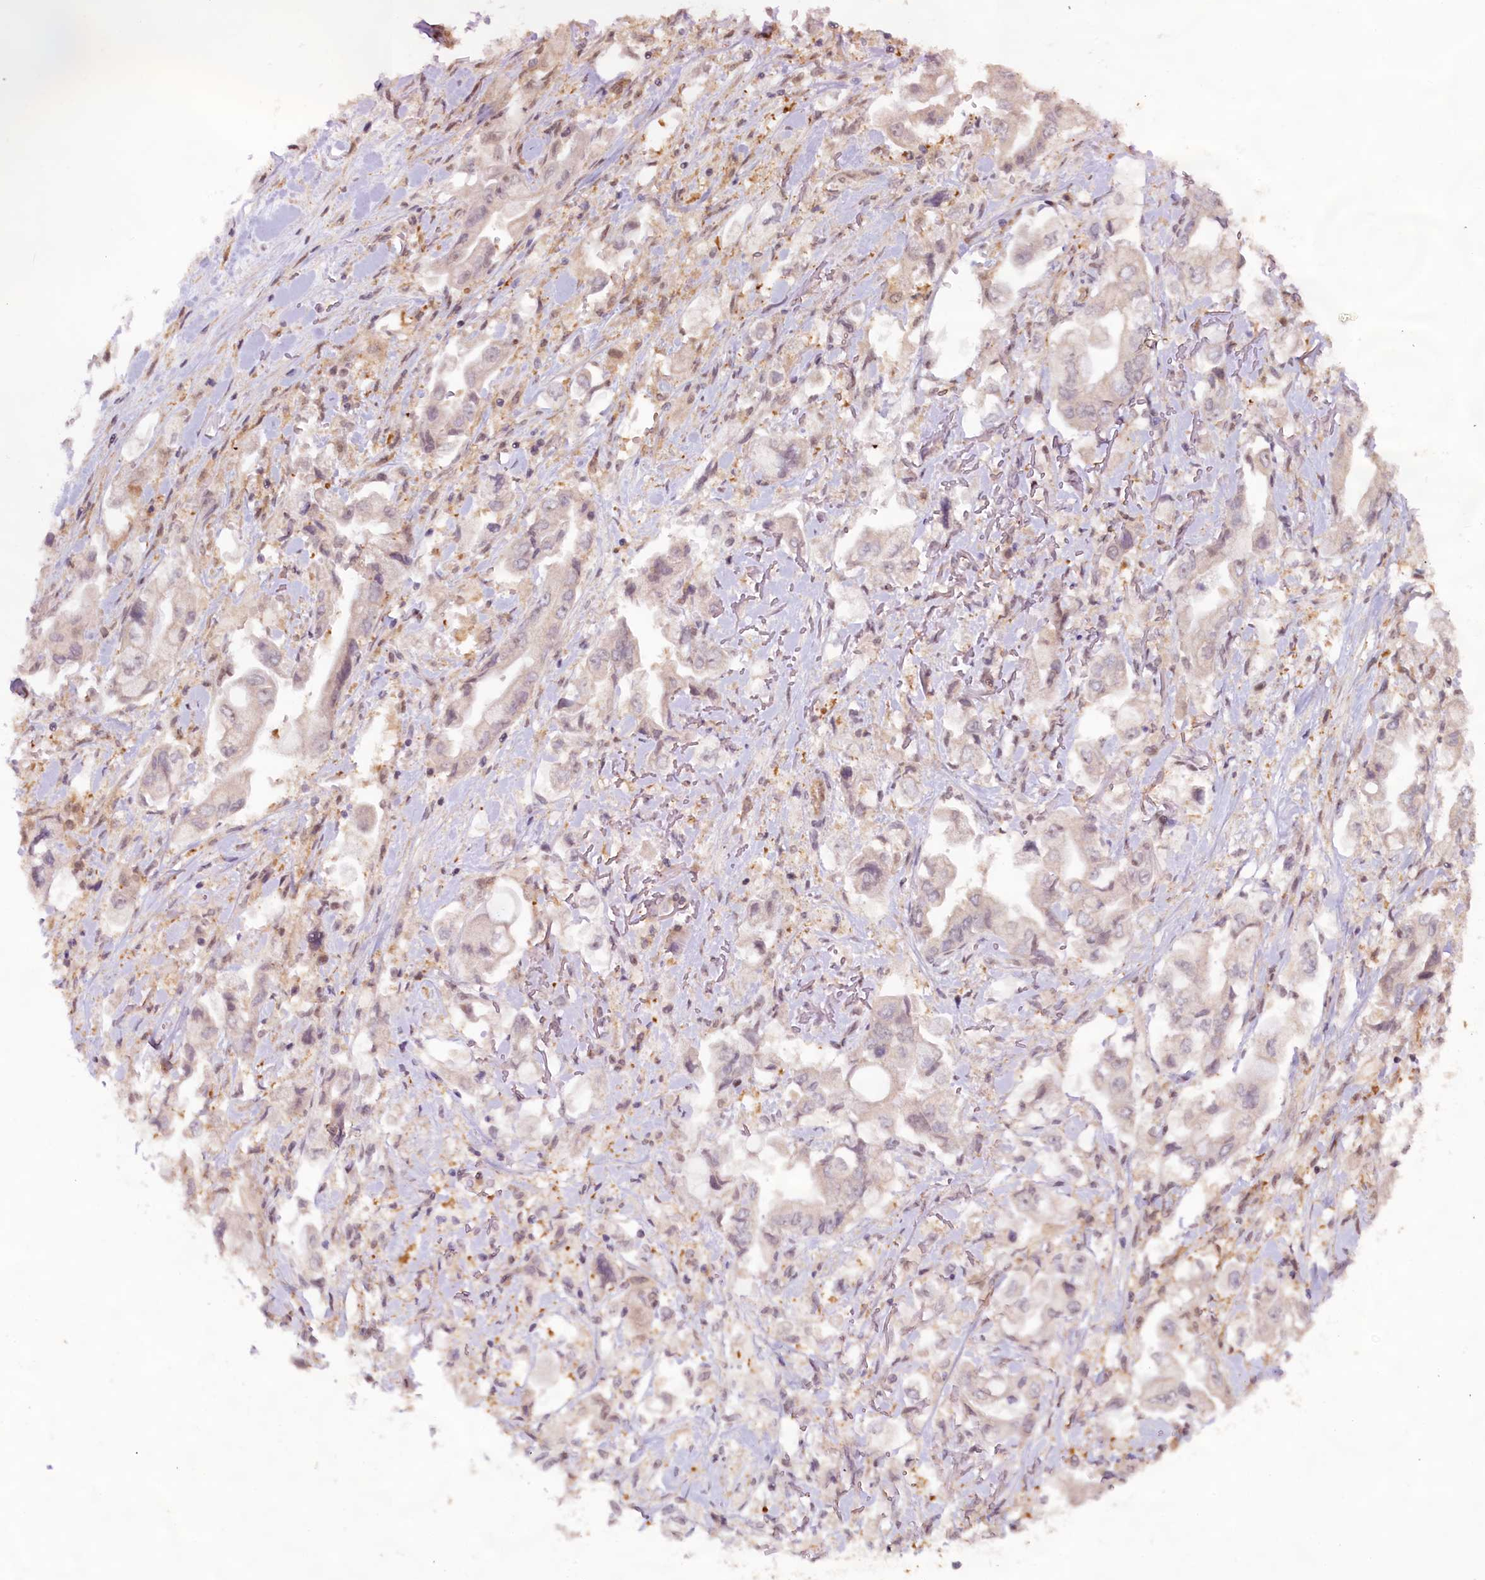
{"staining": {"intensity": "weak", "quantity": "<25%", "location": "nuclear"}, "tissue": "stomach cancer", "cell_type": "Tumor cells", "image_type": "cancer", "snomed": [{"axis": "morphology", "description": "Adenocarcinoma, NOS"}, {"axis": "topography", "description": "Stomach"}], "caption": "Tumor cells show no significant expression in stomach cancer (adenocarcinoma).", "gene": "C1D", "patient": {"sex": "male", "age": 62}}